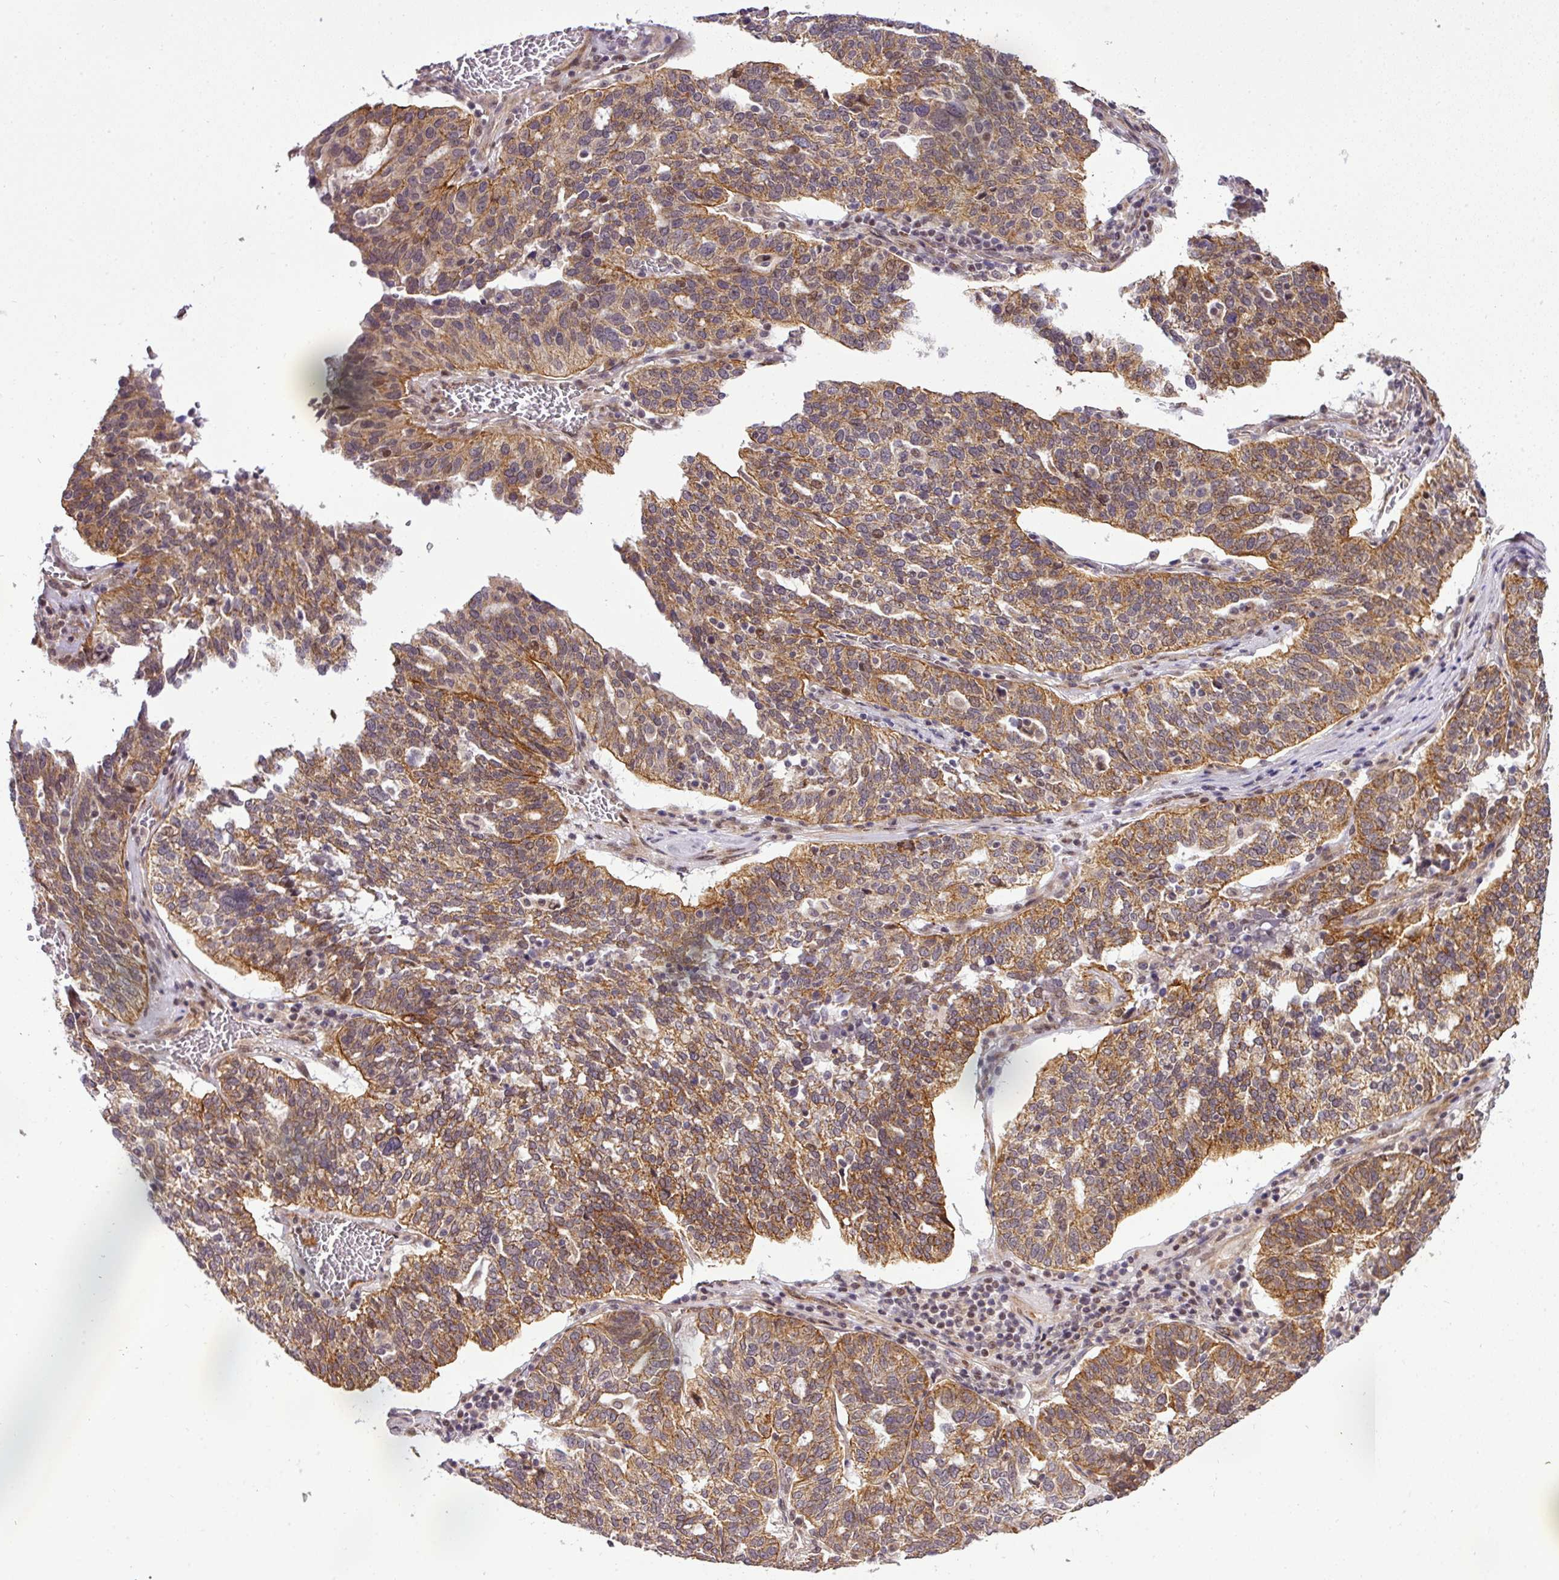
{"staining": {"intensity": "moderate", "quantity": ">75%", "location": "cytoplasmic/membranous,nuclear"}, "tissue": "ovarian cancer", "cell_type": "Tumor cells", "image_type": "cancer", "snomed": [{"axis": "morphology", "description": "Cystadenocarcinoma, serous, NOS"}, {"axis": "topography", "description": "Ovary"}], "caption": "Moderate cytoplasmic/membranous and nuclear protein staining is present in approximately >75% of tumor cells in ovarian cancer.", "gene": "C1orf226", "patient": {"sex": "female", "age": 59}}